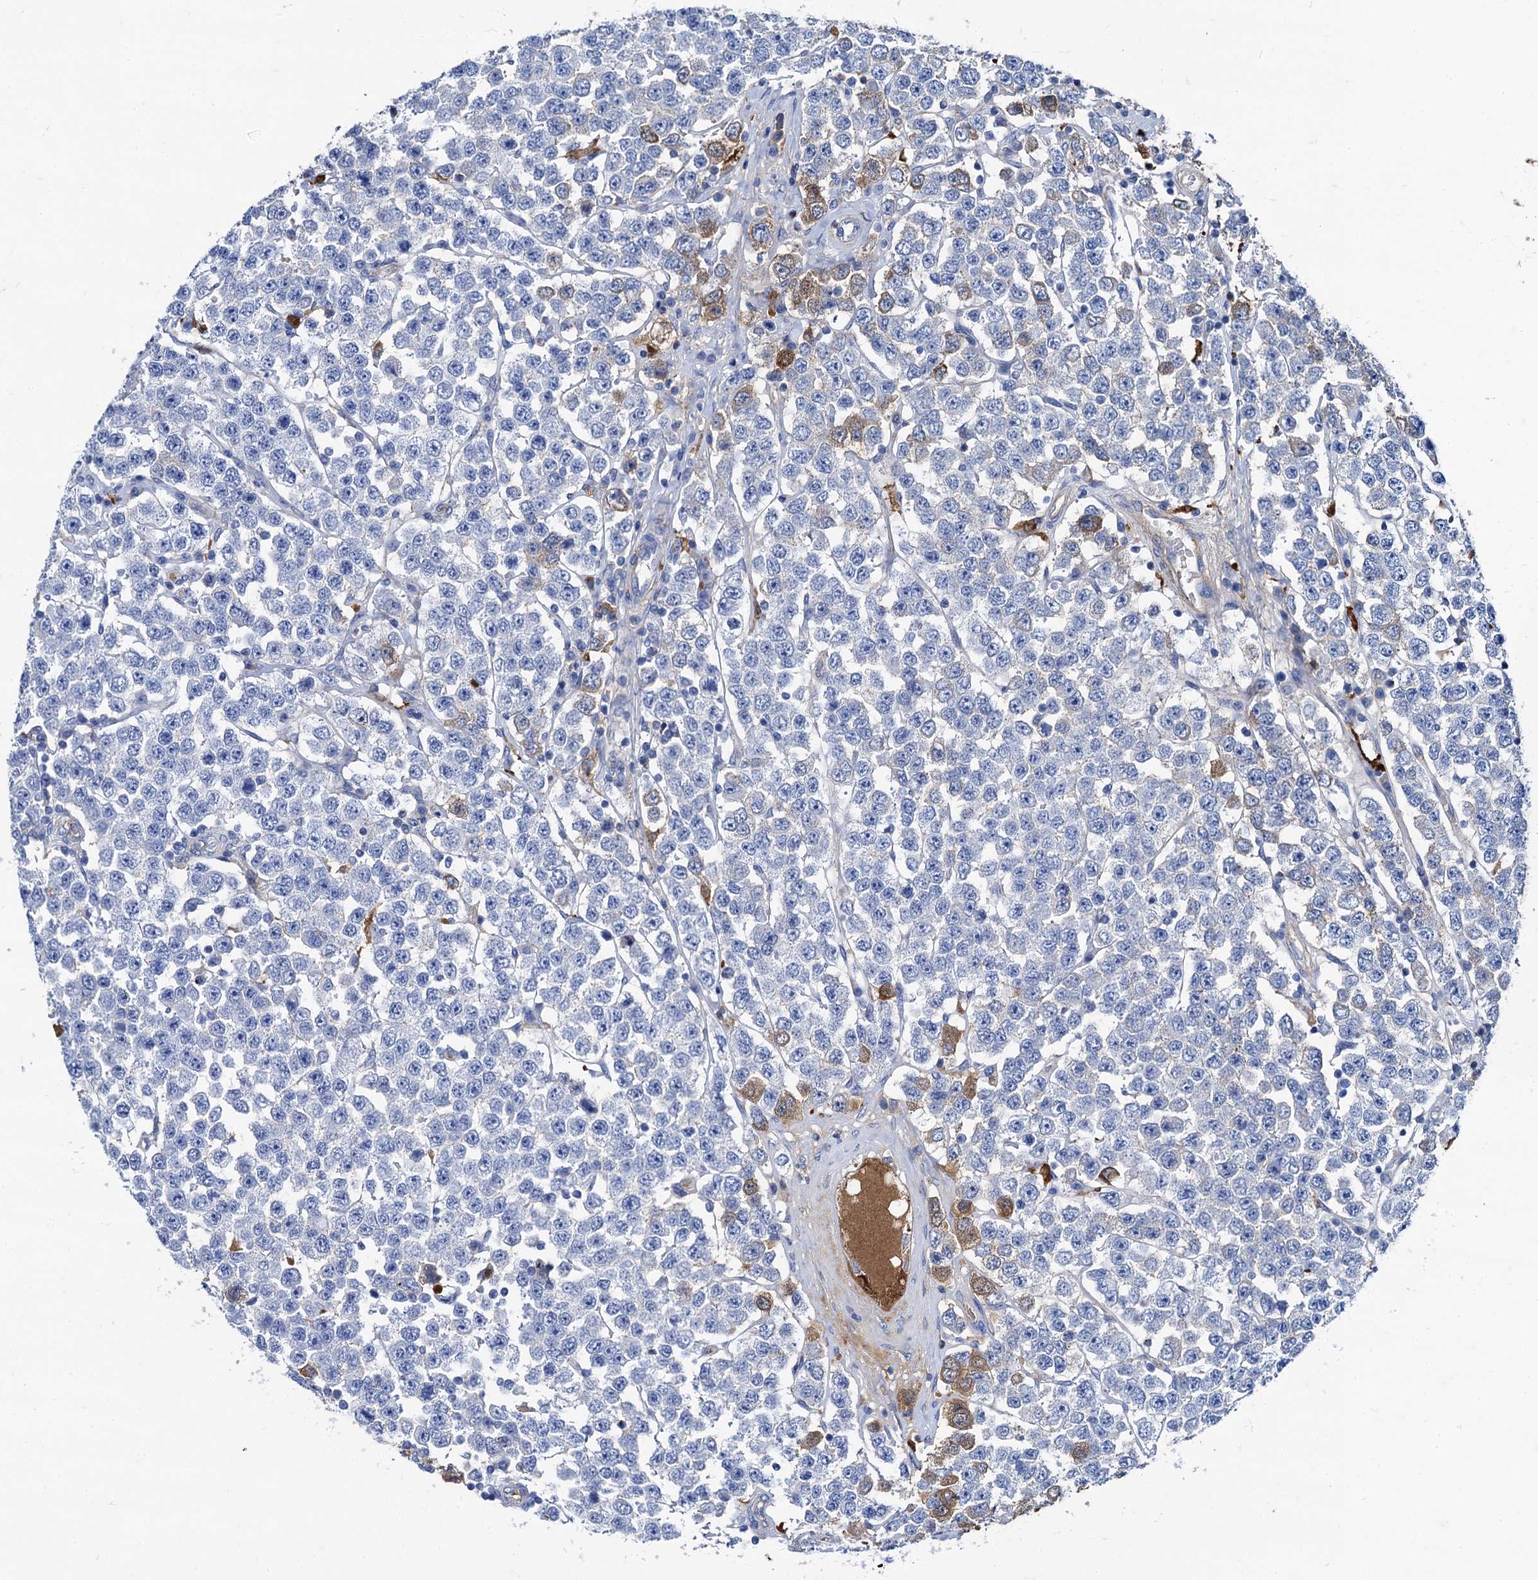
{"staining": {"intensity": "moderate", "quantity": "<25%", "location": "cytoplasmic/membranous"}, "tissue": "testis cancer", "cell_type": "Tumor cells", "image_type": "cancer", "snomed": [{"axis": "morphology", "description": "Seminoma, NOS"}, {"axis": "topography", "description": "Testis"}], "caption": "Immunohistochemistry (DAB) staining of human testis cancer displays moderate cytoplasmic/membranous protein expression in about <25% of tumor cells.", "gene": "APOD", "patient": {"sex": "male", "age": 28}}